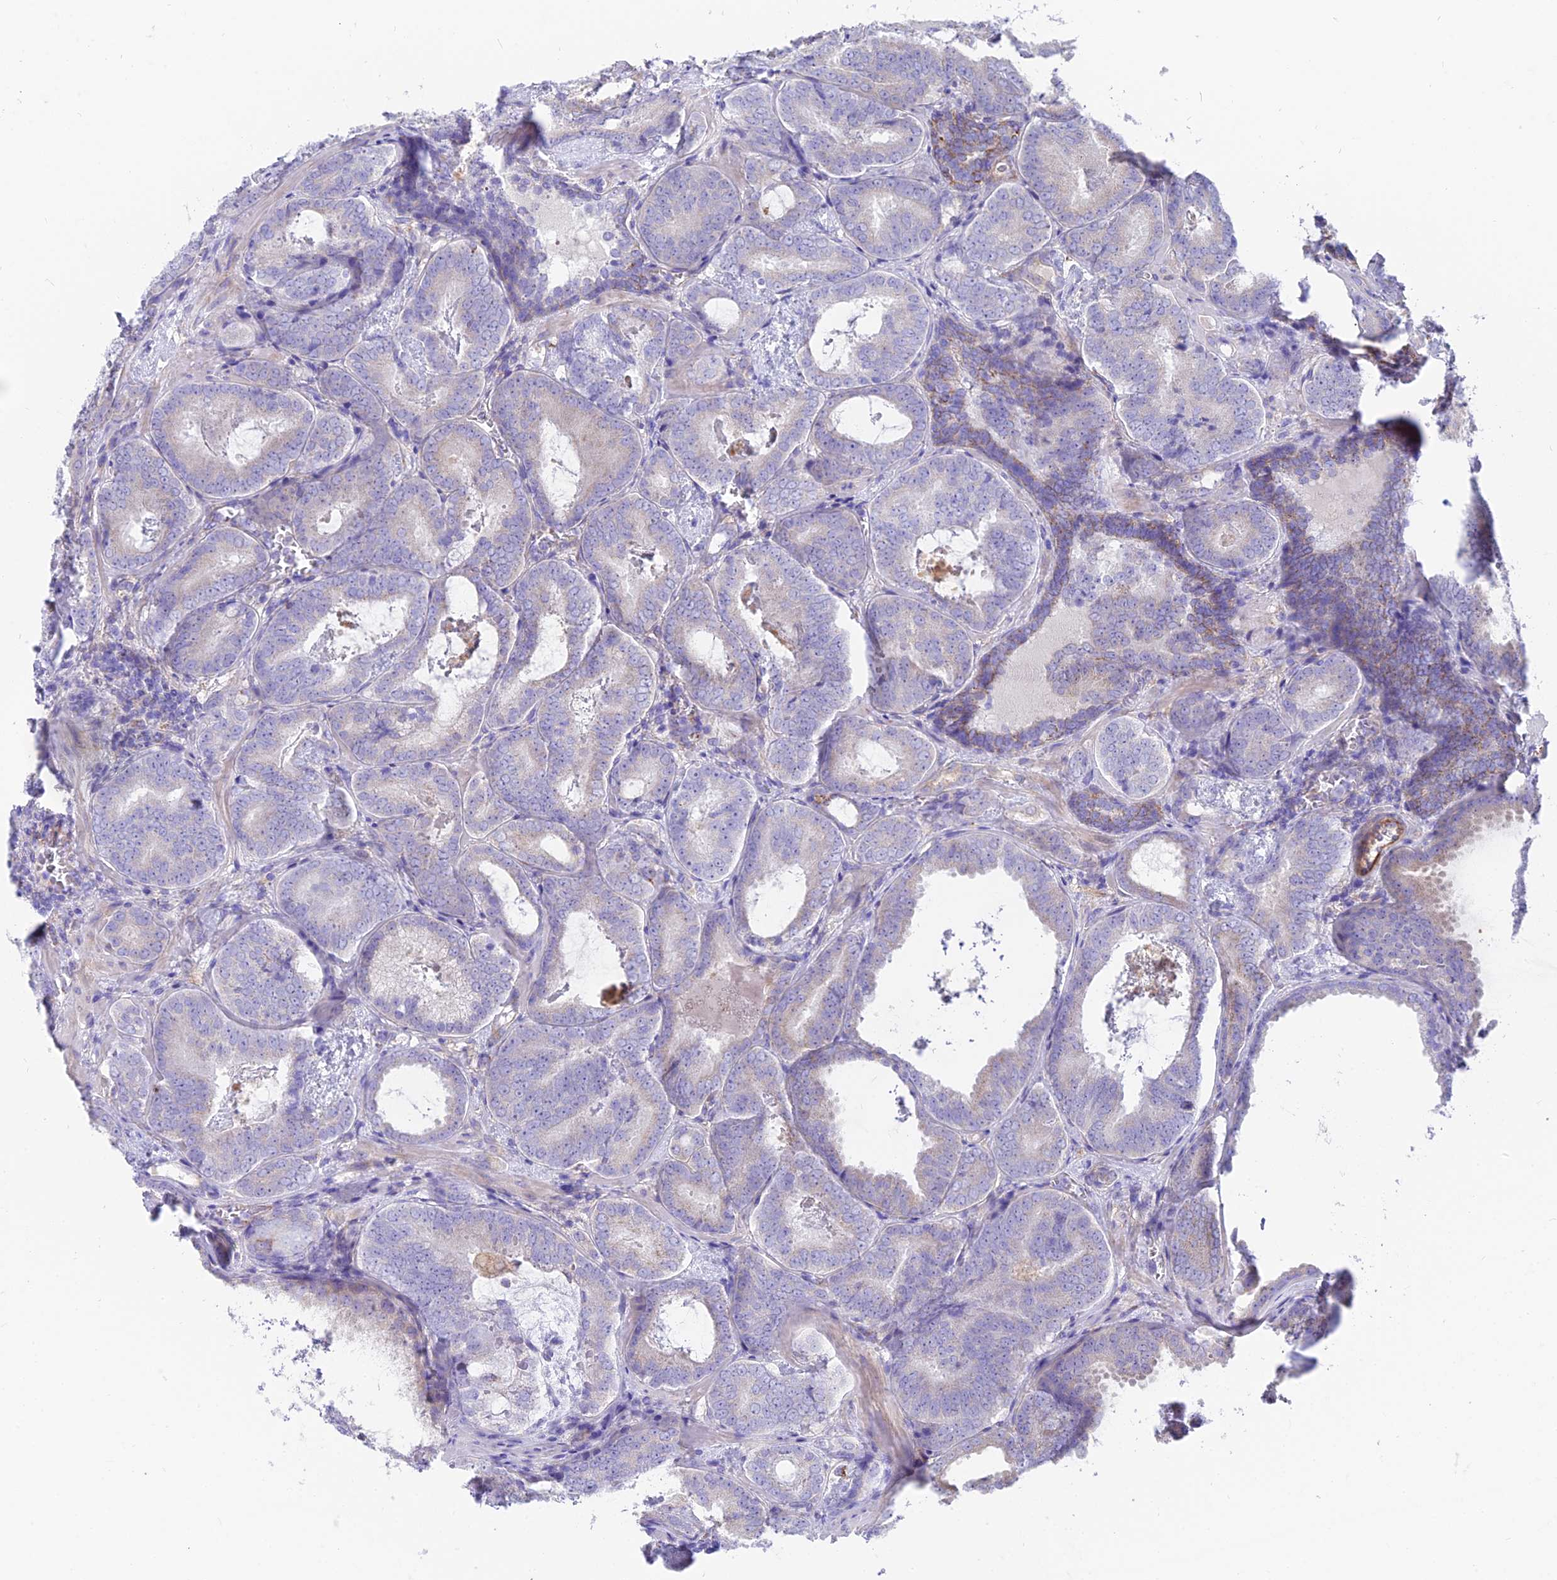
{"staining": {"intensity": "negative", "quantity": "none", "location": "none"}, "tissue": "prostate cancer", "cell_type": "Tumor cells", "image_type": "cancer", "snomed": [{"axis": "morphology", "description": "Adenocarcinoma, Low grade"}, {"axis": "topography", "description": "Prostate"}], "caption": "Immunohistochemical staining of prostate low-grade adenocarcinoma demonstrates no significant positivity in tumor cells.", "gene": "TIGD6", "patient": {"sex": "male", "age": 60}}